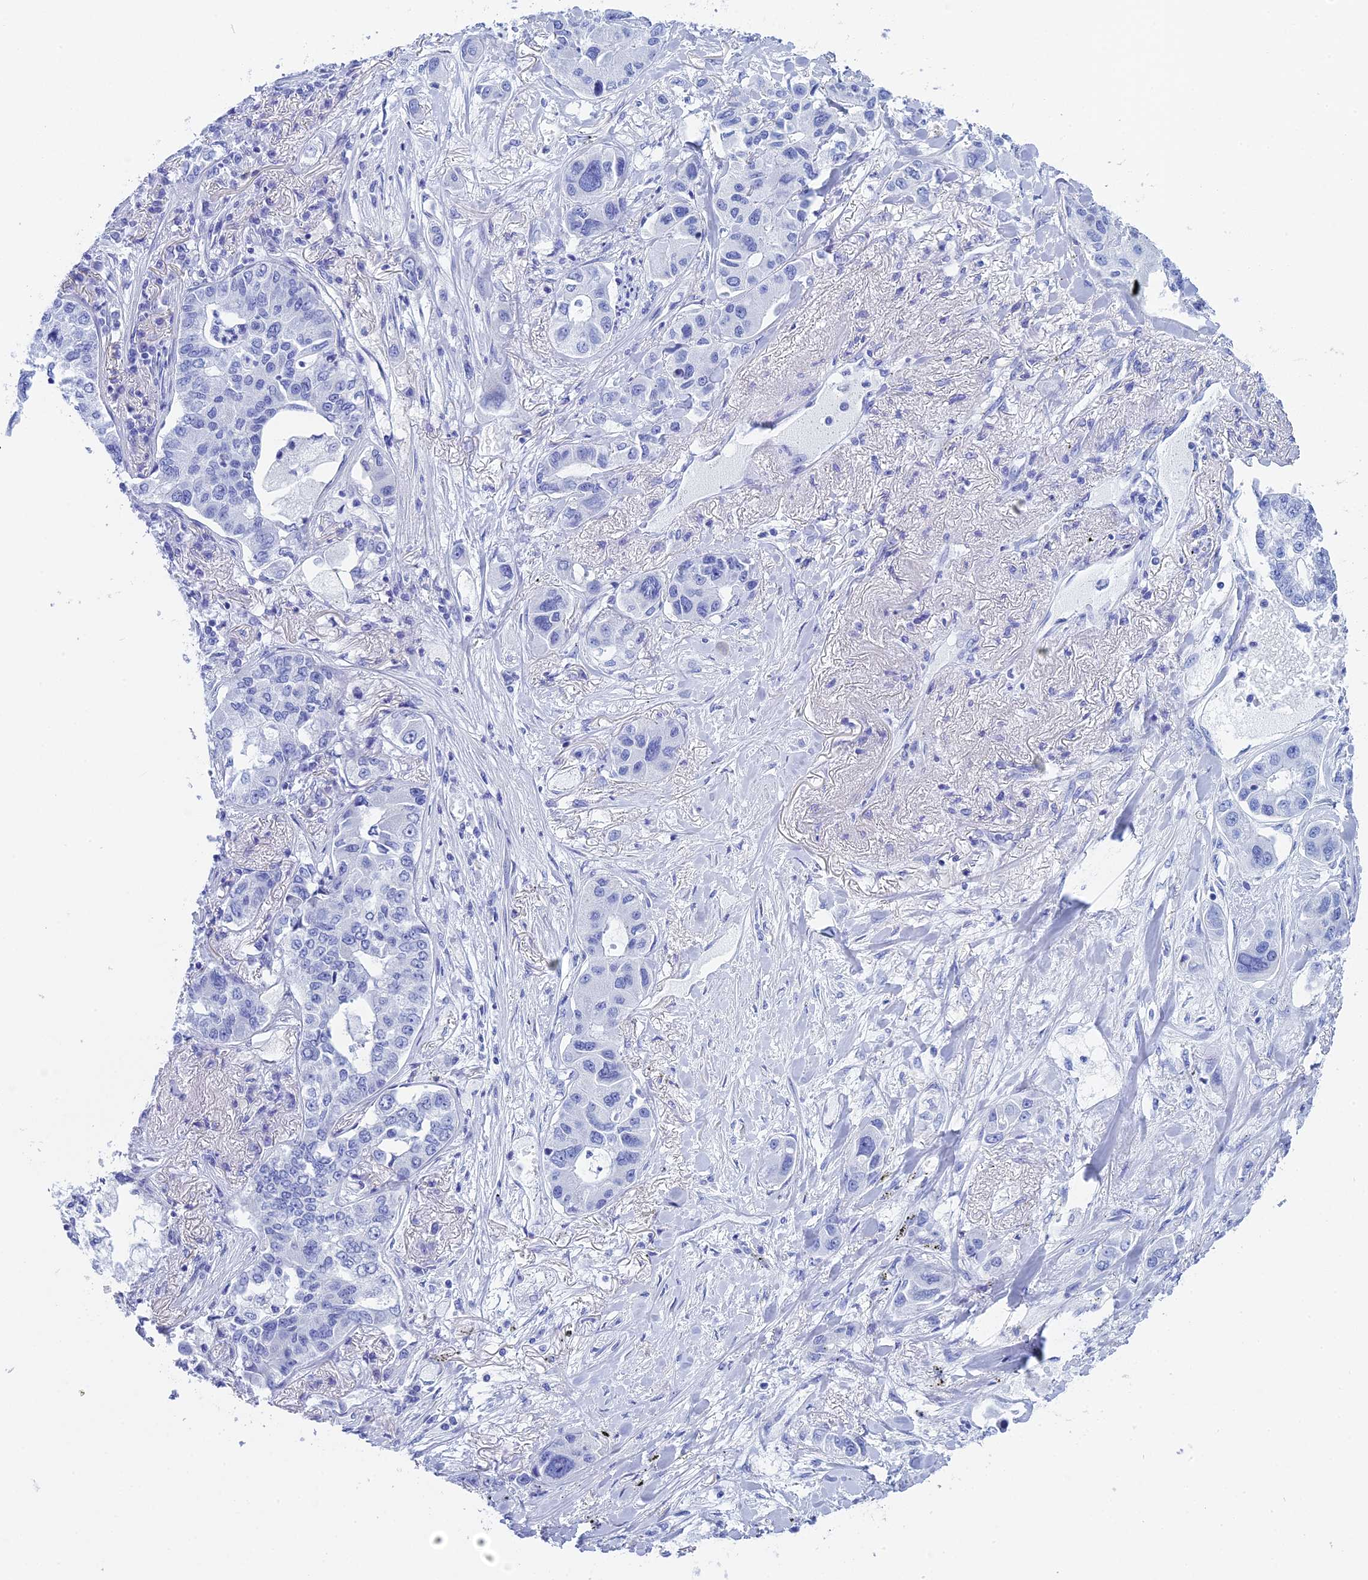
{"staining": {"intensity": "negative", "quantity": "none", "location": "none"}, "tissue": "lung cancer", "cell_type": "Tumor cells", "image_type": "cancer", "snomed": [{"axis": "morphology", "description": "Adenocarcinoma, NOS"}, {"axis": "topography", "description": "Lung"}], "caption": "IHC image of neoplastic tissue: human adenocarcinoma (lung) stained with DAB shows no significant protein expression in tumor cells.", "gene": "TEX101", "patient": {"sex": "male", "age": 49}}